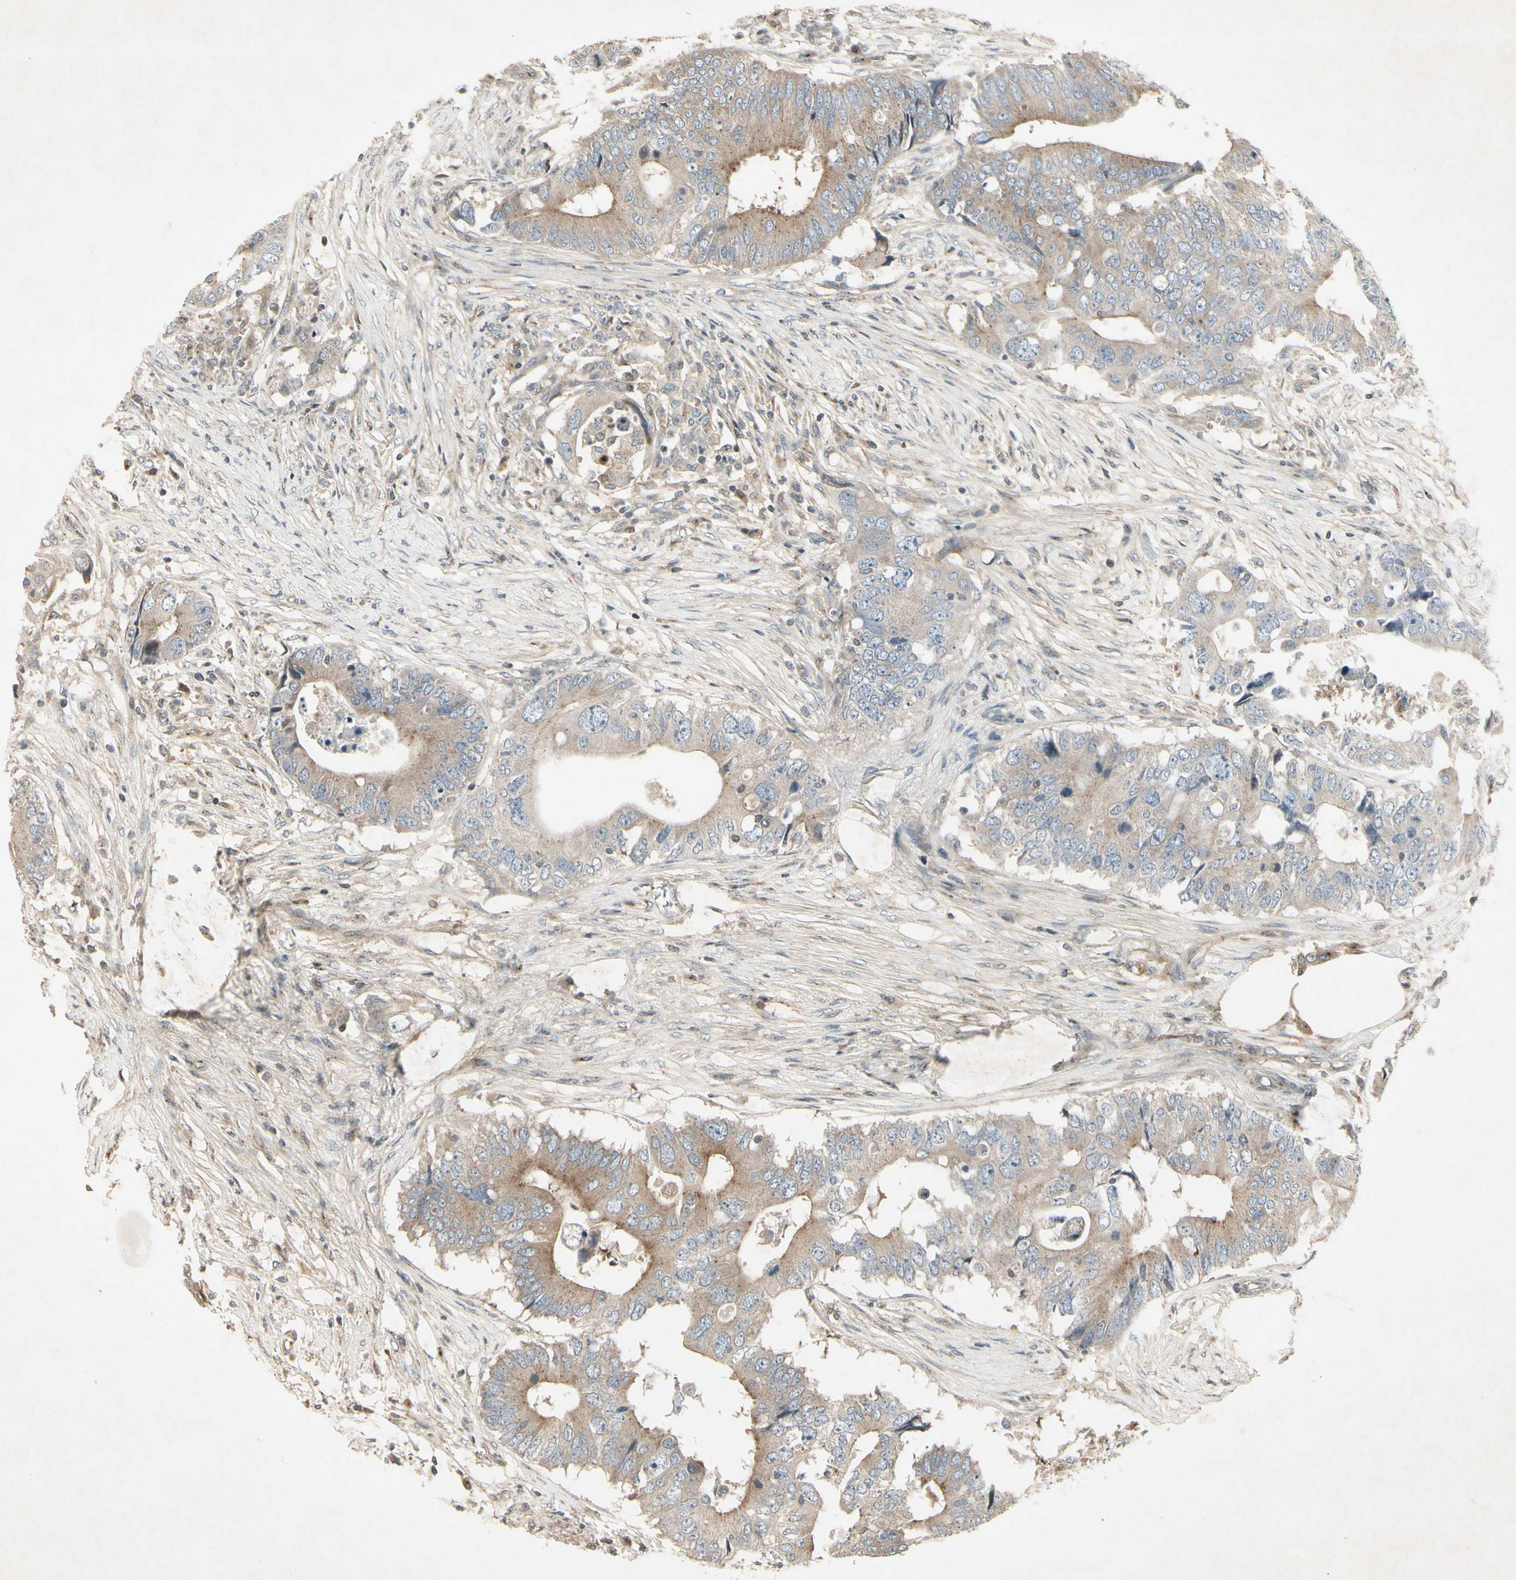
{"staining": {"intensity": "weak", "quantity": "25%-75%", "location": "cytoplasmic/membranous"}, "tissue": "colorectal cancer", "cell_type": "Tumor cells", "image_type": "cancer", "snomed": [{"axis": "morphology", "description": "Adenocarcinoma, NOS"}, {"axis": "topography", "description": "Colon"}], "caption": "Weak cytoplasmic/membranous protein positivity is present in approximately 25%-75% of tumor cells in adenocarcinoma (colorectal).", "gene": "TEK", "patient": {"sex": "male", "age": 71}}